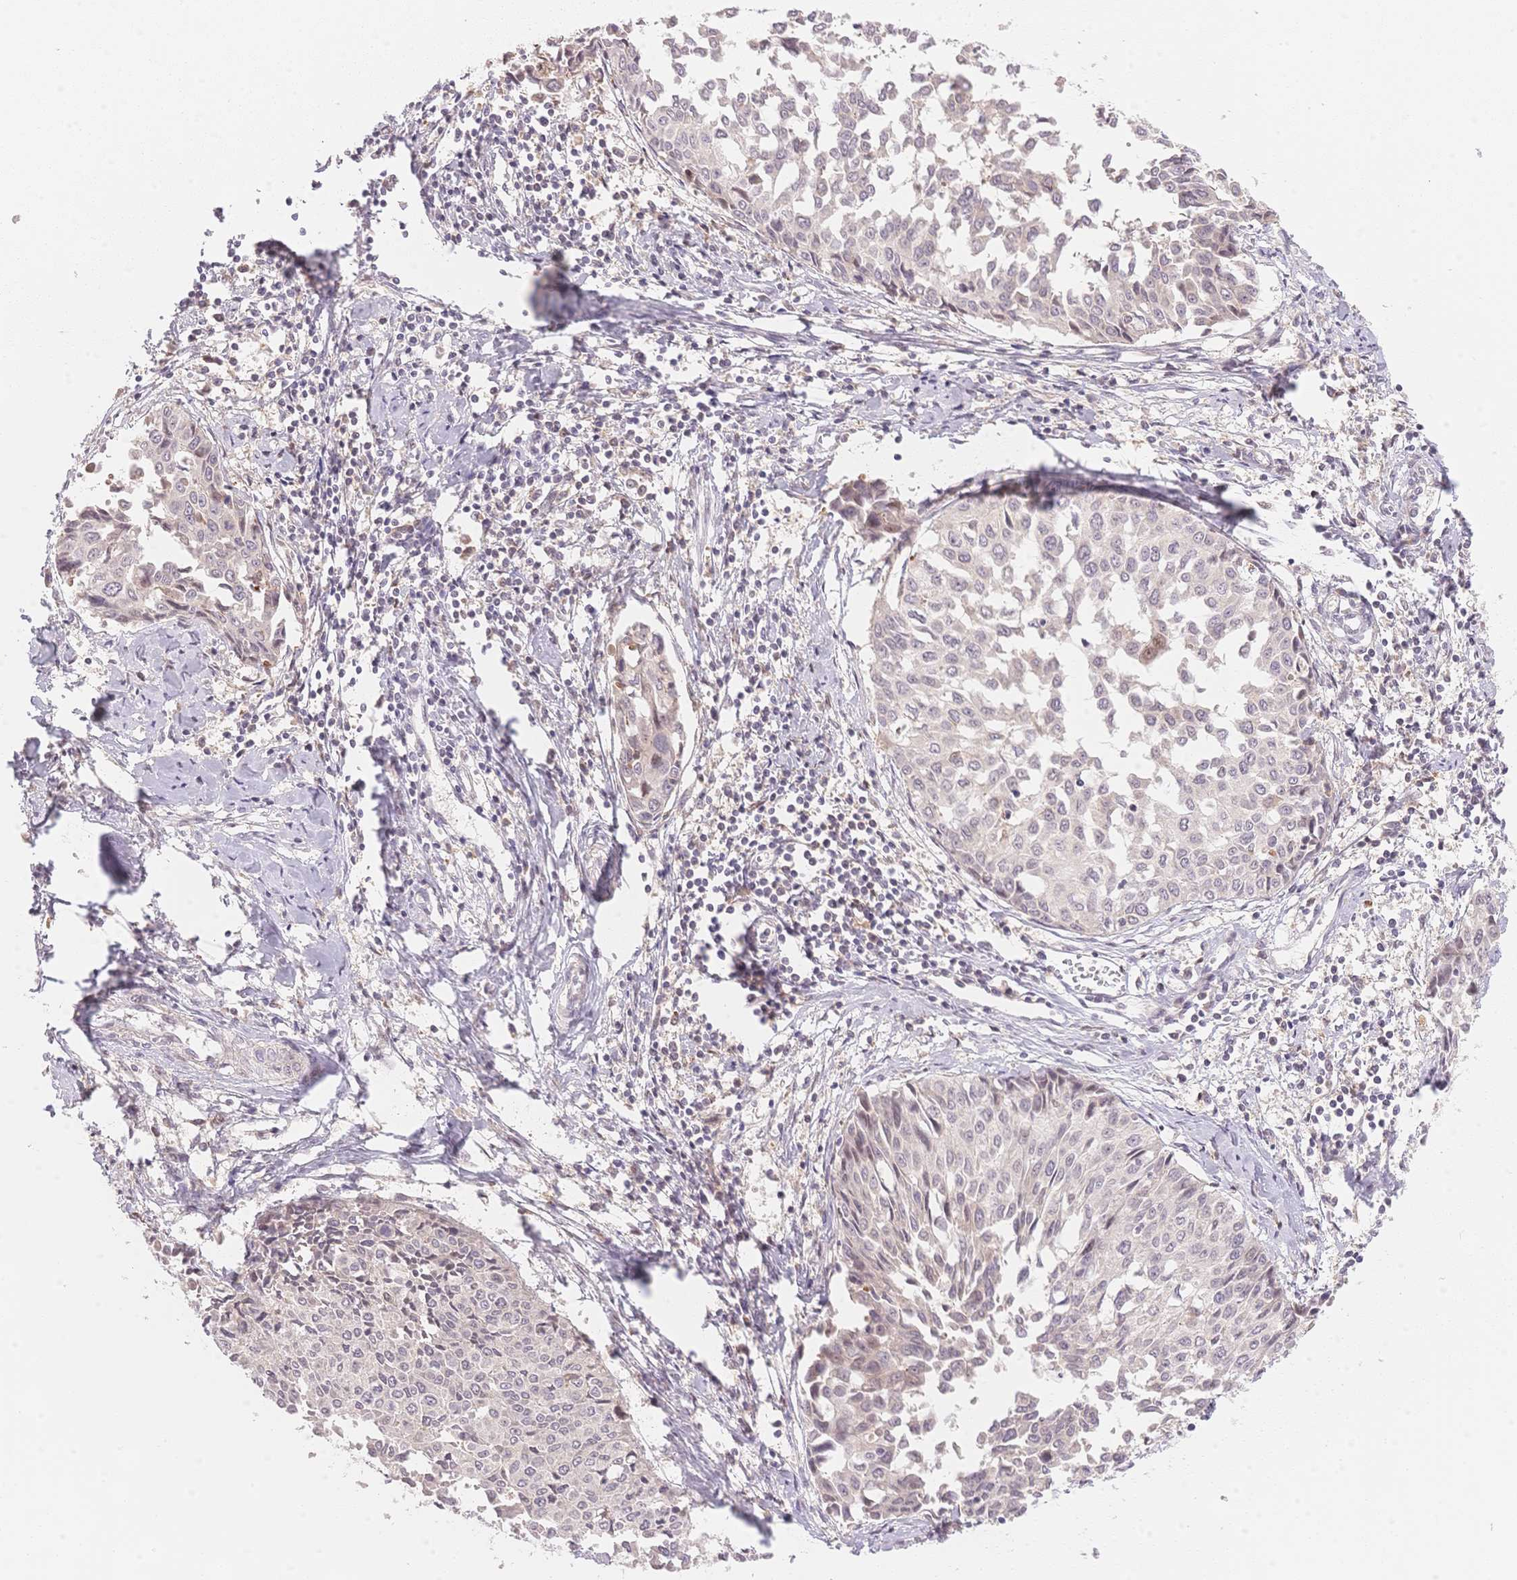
{"staining": {"intensity": "negative", "quantity": "none", "location": "none"}, "tissue": "cervical cancer", "cell_type": "Tumor cells", "image_type": "cancer", "snomed": [{"axis": "morphology", "description": "Squamous cell carcinoma, NOS"}, {"axis": "topography", "description": "Cervix"}], "caption": "Tumor cells show no significant positivity in cervical squamous cell carcinoma.", "gene": "STK39", "patient": {"sex": "female", "age": 50}}